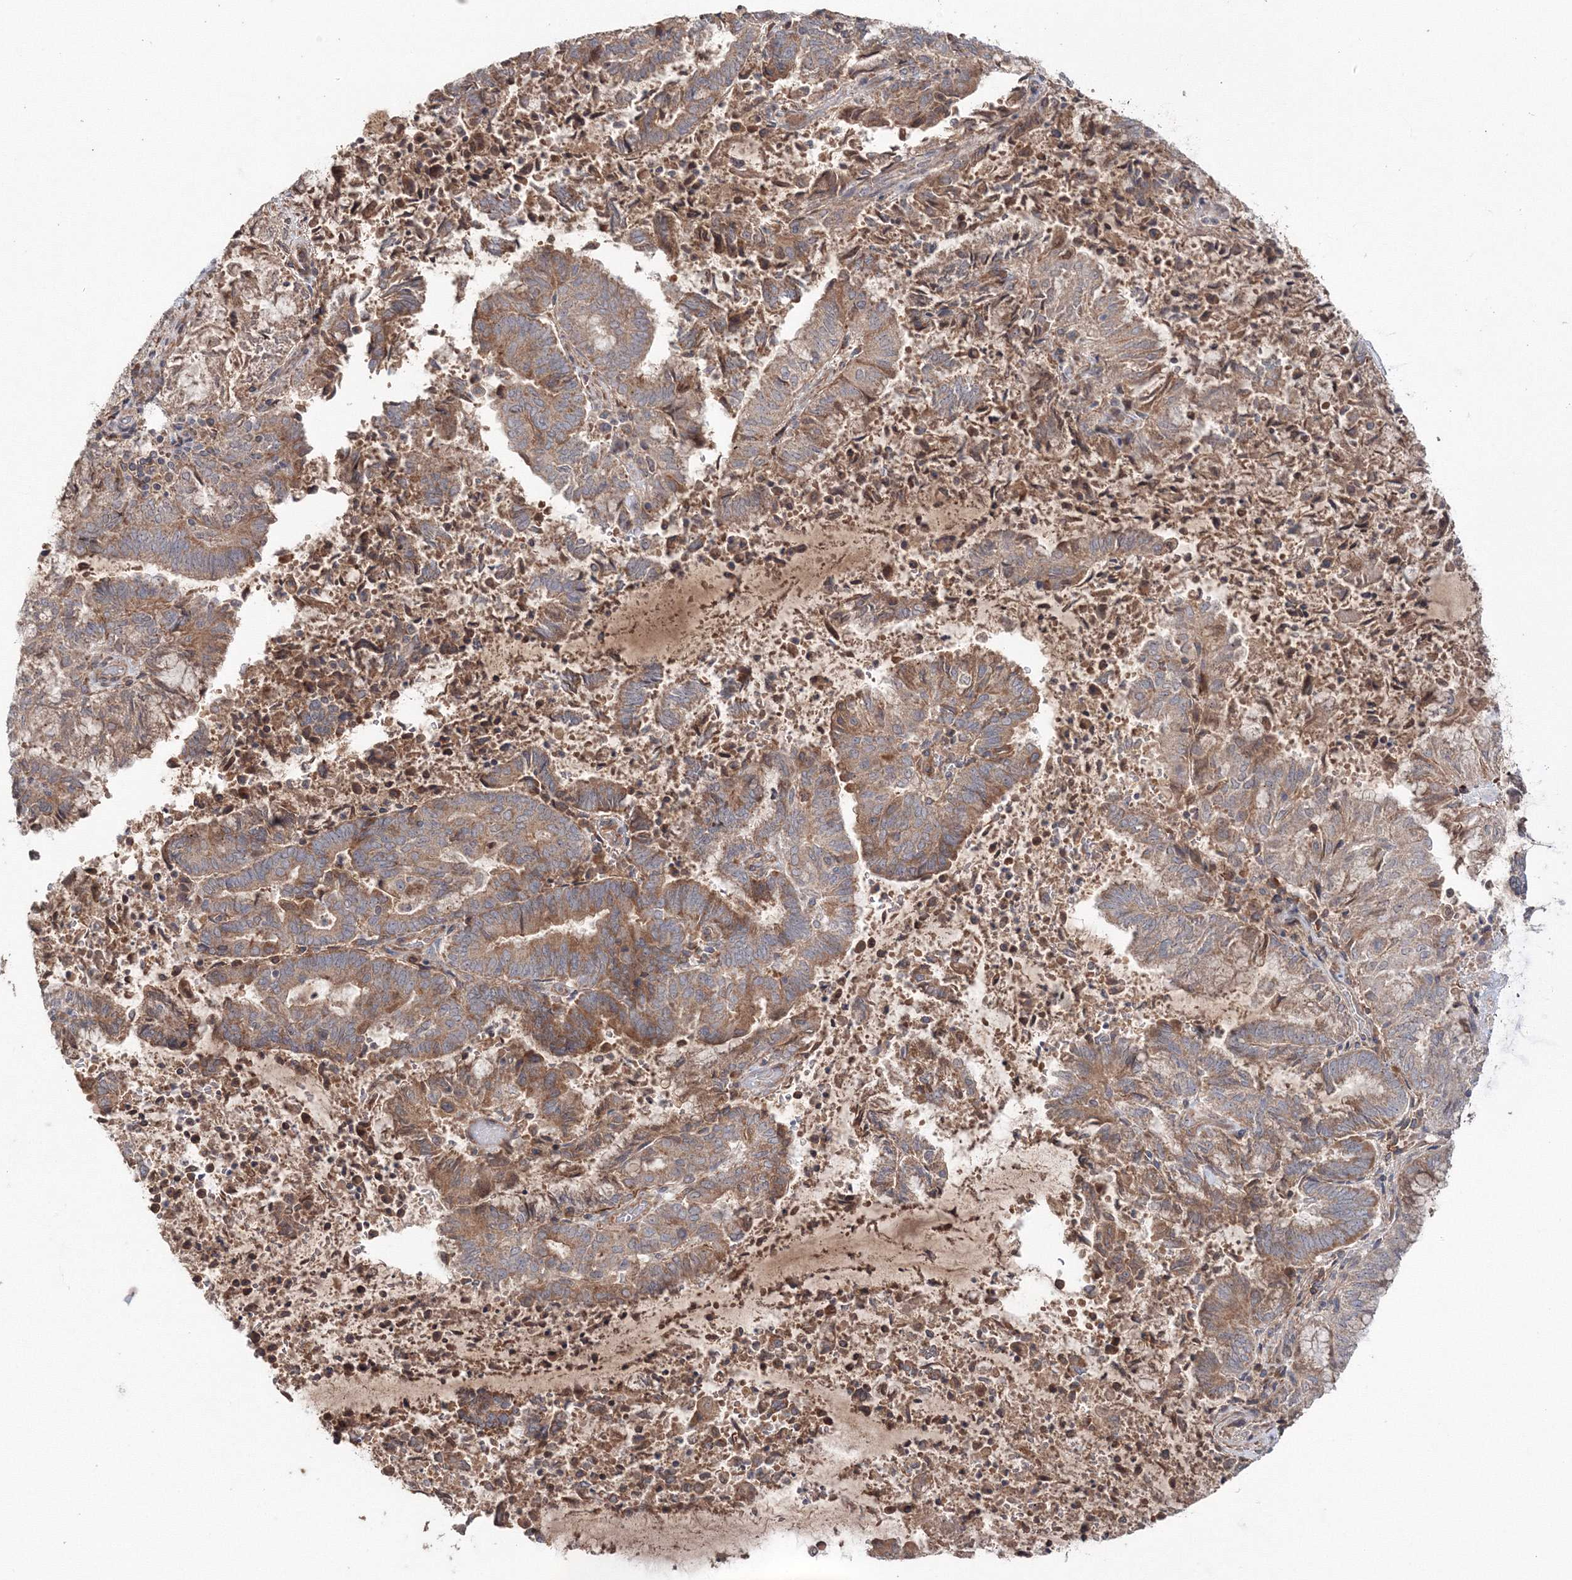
{"staining": {"intensity": "moderate", "quantity": ">75%", "location": "cytoplasmic/membranous"}, "tissue": "endometrial cancer", "cell_type": "Tumor cells", "image_type": "cancer", "snomed": [{"axis": "morphology", "description": "Adenocarcinoma, NOS"}, {"axis": "topography", "description": "Endometrium"}], "caption": "IHC of endometrial cancer exhibits medium levels of moderate cytoplasmic/membranous positivity in approximately >75% of tumor cells.", "gene": "NOA1", "patient": {"sex": "female", "age": 80}}